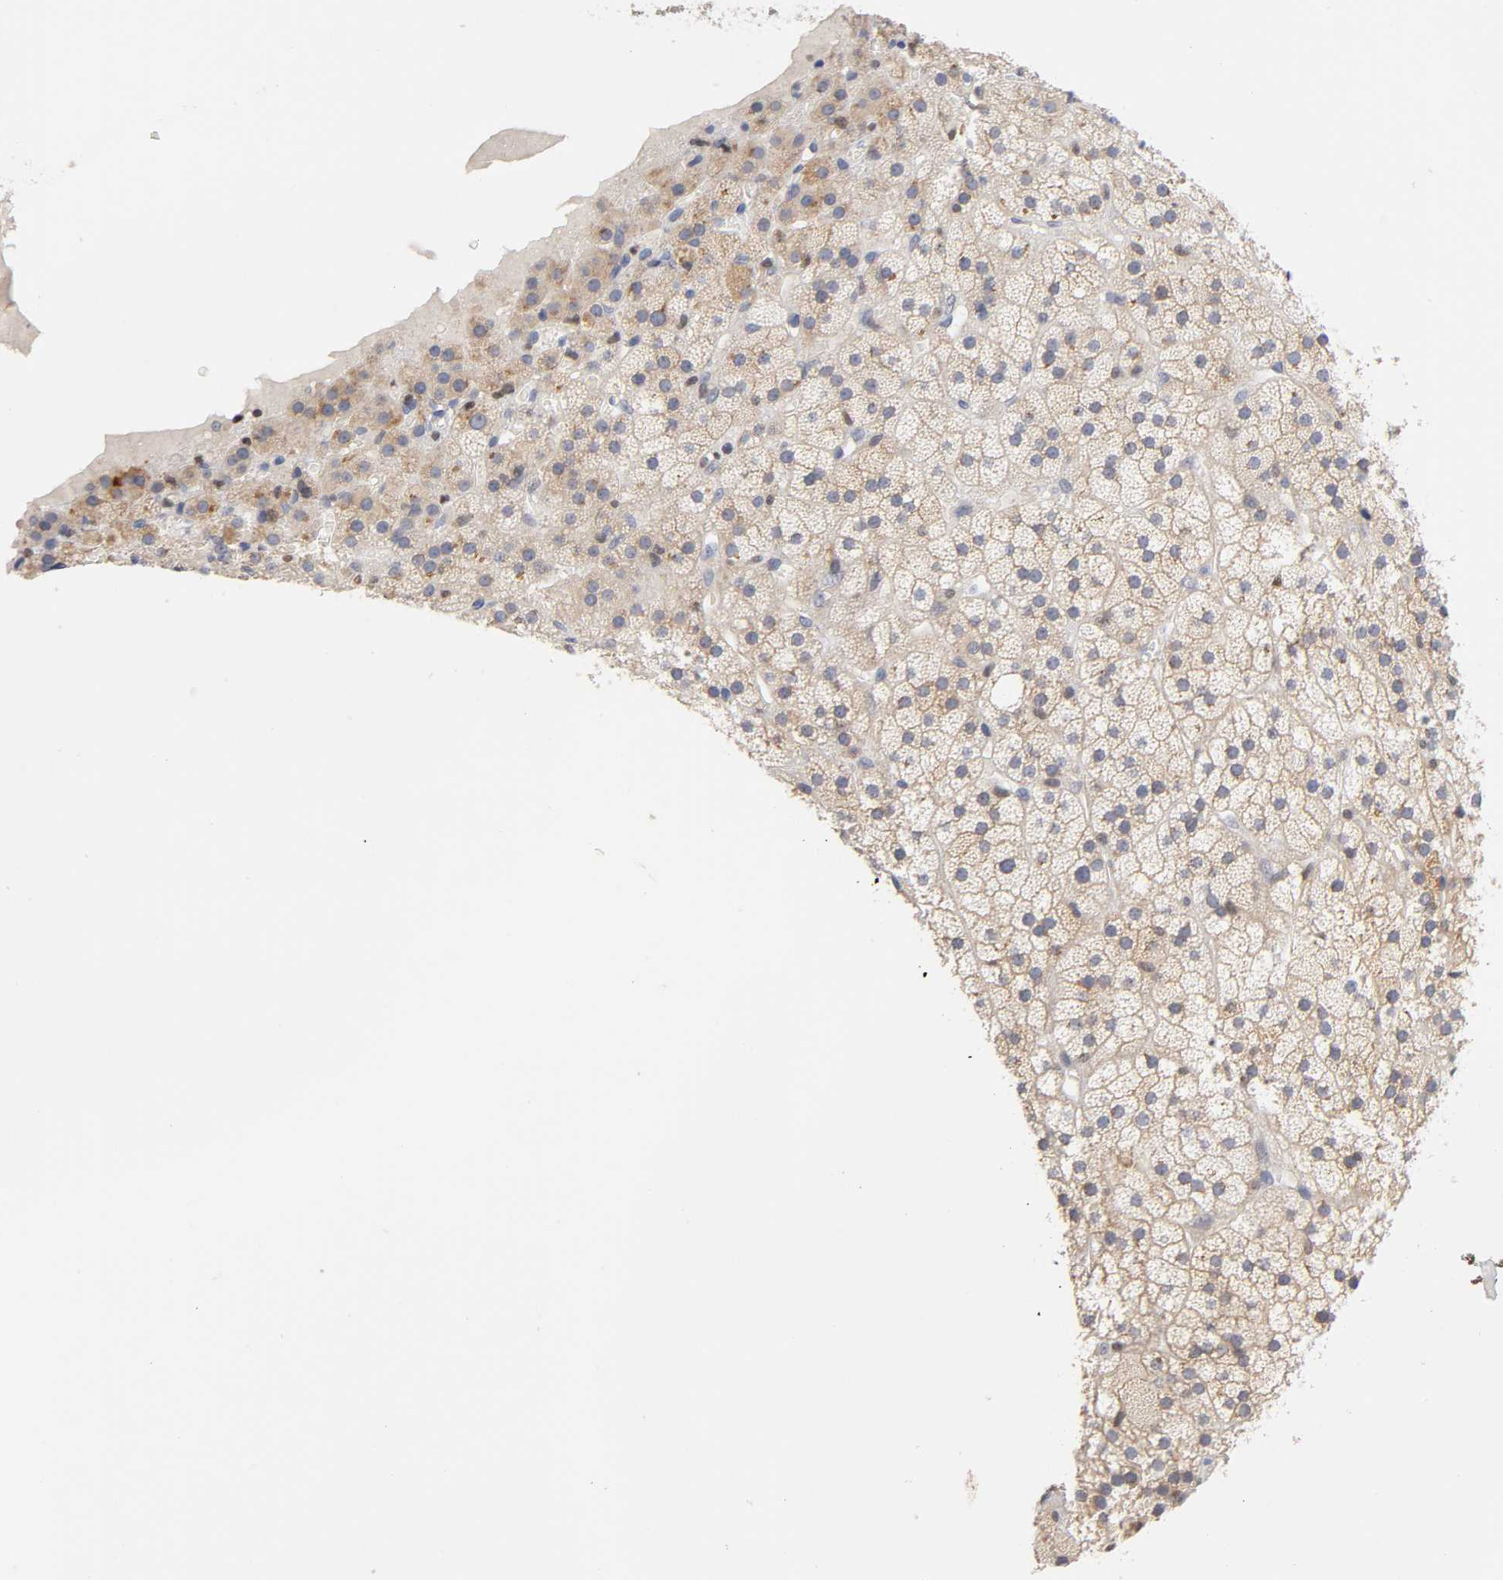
{"staining": {"intensity": "weak", "quantity": ">75%", "location": "cytoplasmic/membranous"}, "tissue": "adrenal gland", "cell_type": "Glandular cells", "image_type": "normal", "snomed": [{"axis": "morphology", "description": "Normal tissue, NOS"}, {"axis": "topography", "description": "Adrenal gland"}], "caption": "Normal adrenal gland displays weak cytoplasmic/membranous staining in about >75% of glandular cells, visualized by immunohistochemistry.", "gene": "RUNX1", "patient": {"sex": "male", "age": 35}}